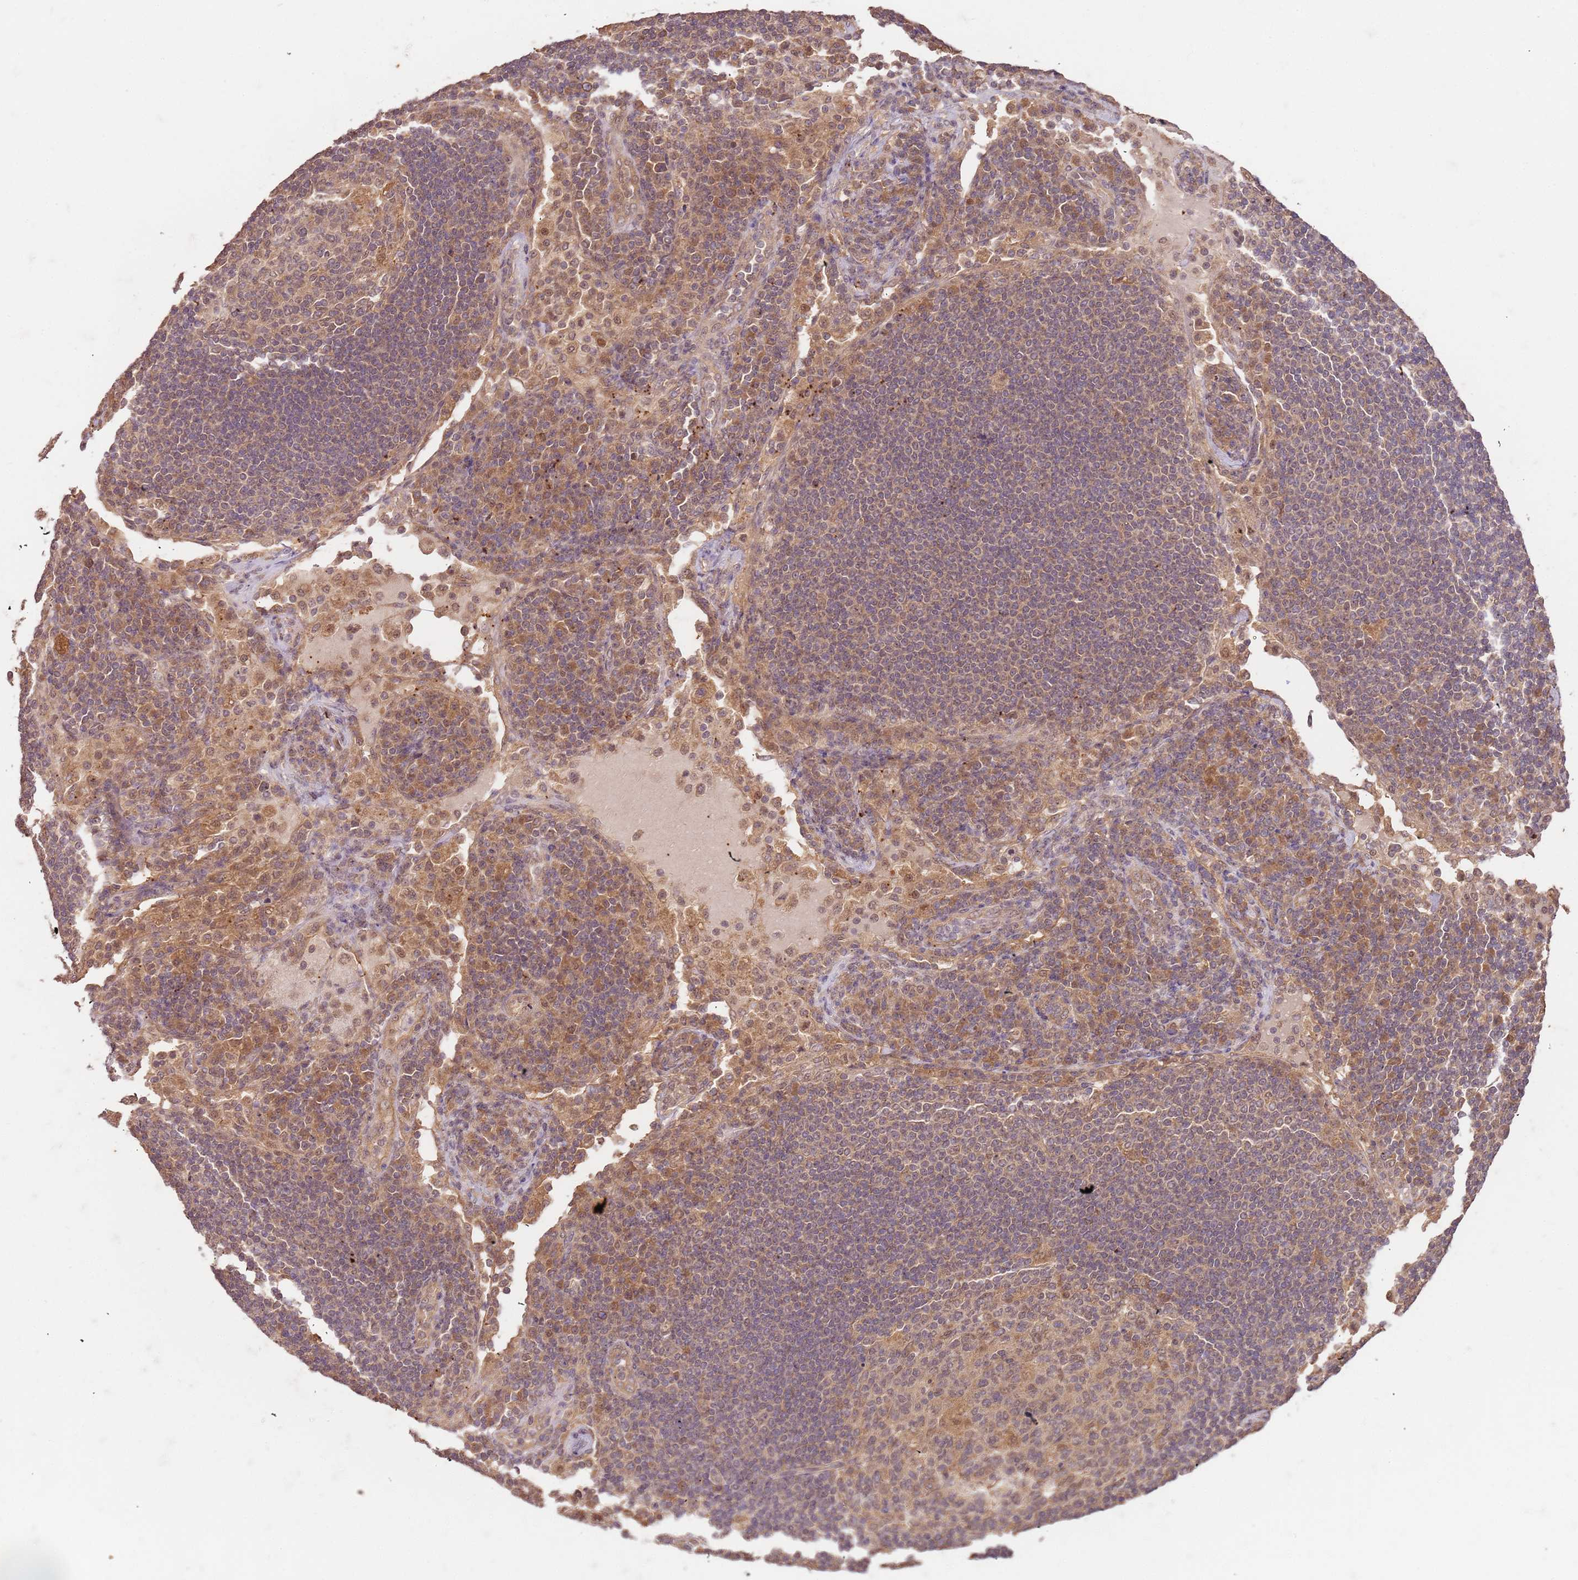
{"staining": {"intensity": "weak", "quantity": "25%-75%", "location": "cytoplasmic/membranous,nuclear"}, "tissue": "lymph node", "cell_type": "Germinal center cells", "image_type": "normal", "snomed": [{"axis": "morphology", "description": "Normal tissue, NOS"}, {"axis": "topography", "description": "Lymph node"}], "caption": "Protein staining shows weak cytoplasmic/membranous,nuclear staining in approximately 25%-75% of germinal center cells in unremarkable lymph node.", "gene": "UBE3A", "patient": {"sex": "female", "age": 53}}